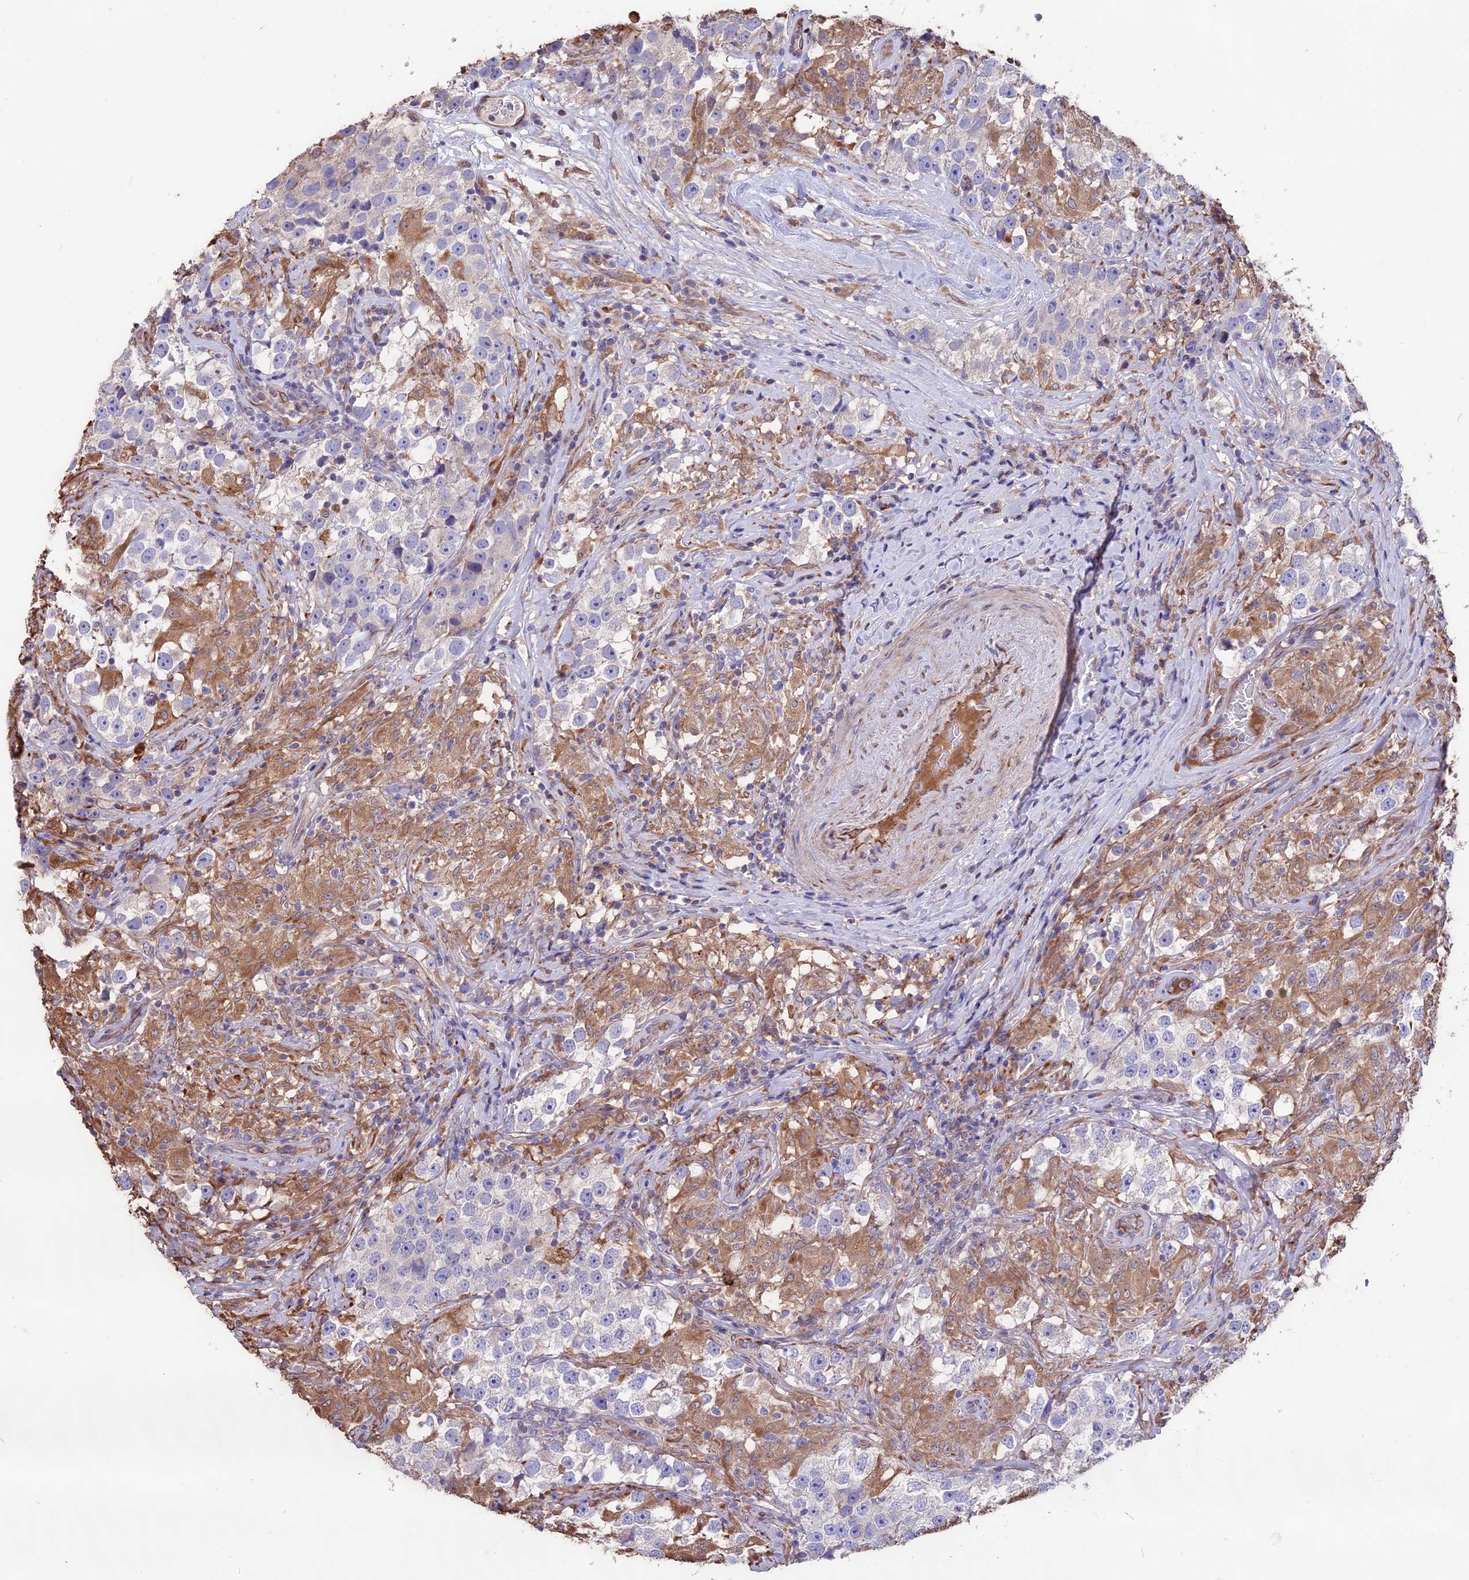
{"staining": {"intensity": "negative", "quantity": "none", "location": "none"}, "tissue": "testis cancer", "cell_type": "Tumor cells", "image_type": "cancer", "snomed": [{"axis": "morphology", "description": "Seminoma, NOS"}, {"axis": "topography", "description": "Testis"}], "caption": "DAB immunohistochemical staining of testis cancer (seminoma) shows no significant expression in tumor cells.", "gene": "SEH1L", "patient": {"sex": "male", "age": 46}}